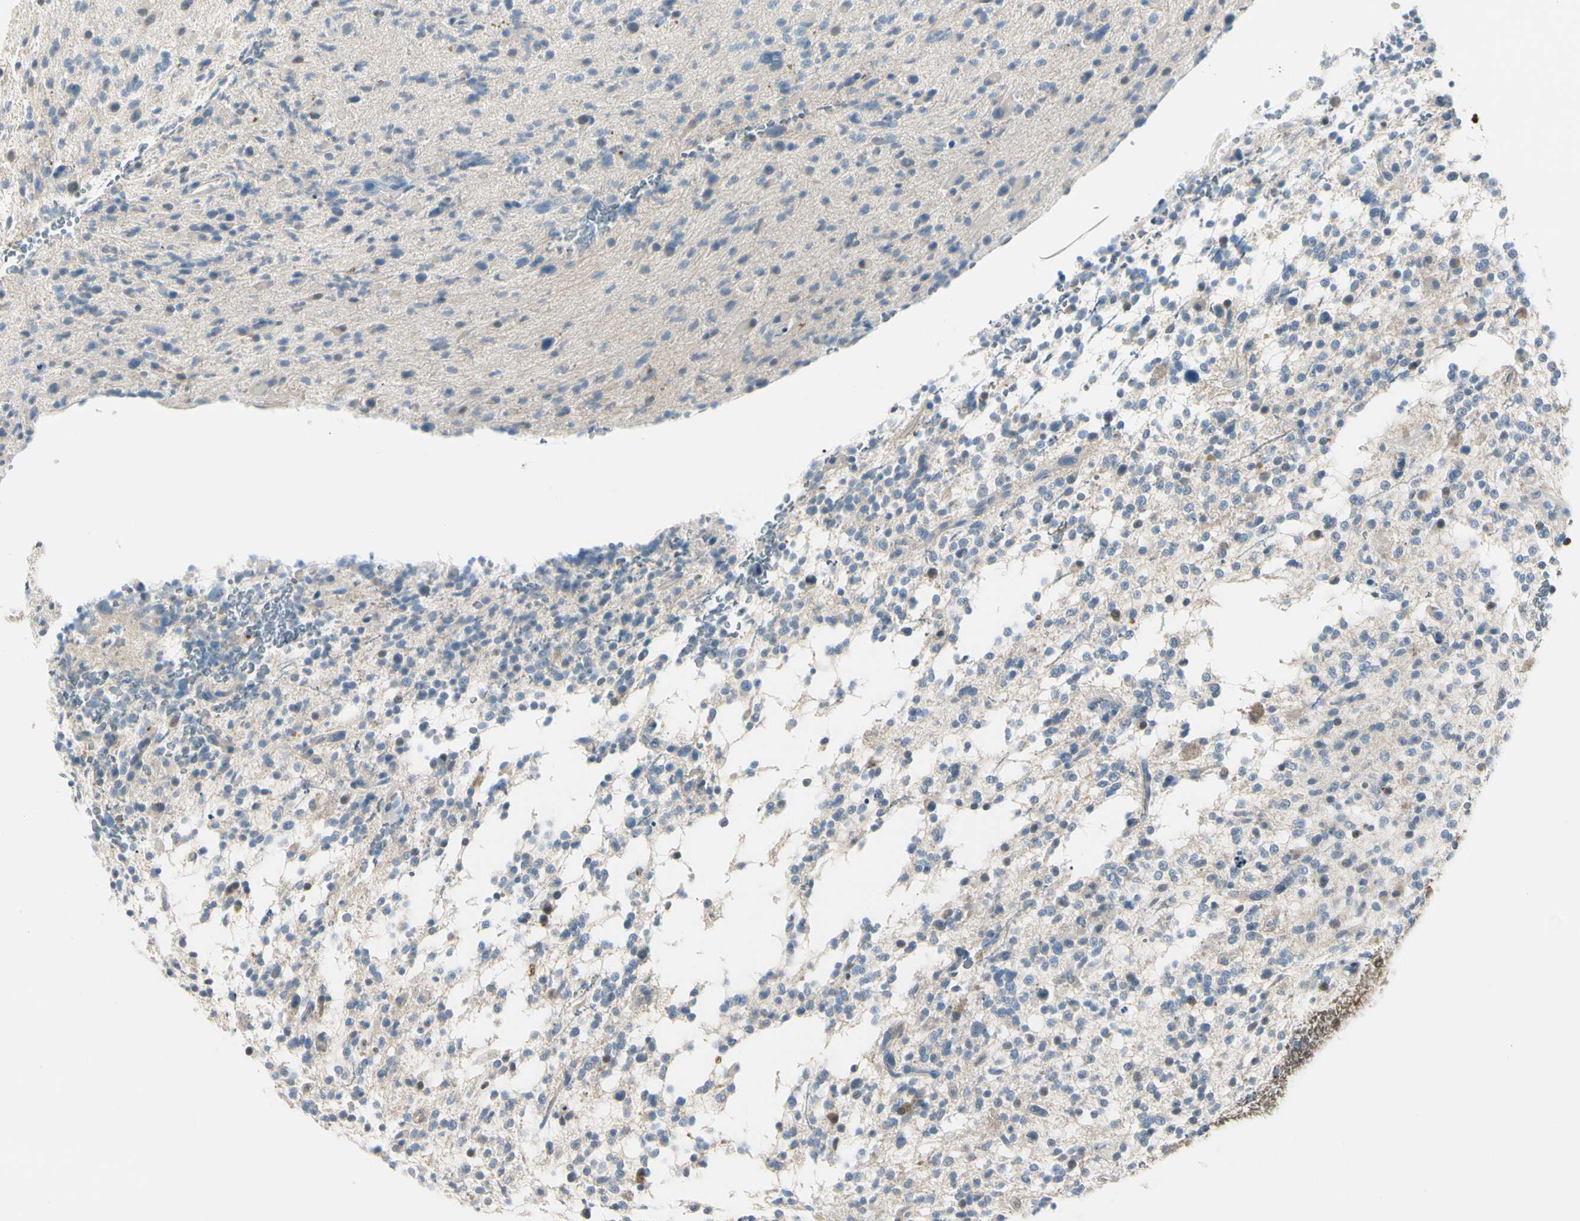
{"staining": {"intensity": "negative", "quantity": "none", "location": "none"}, "tissue": "glioma", "cell_type": "Tumor cells", "image_type": "cancer", "snomed": [{"axis": "morphology", "description": "Glioma, malignant, High grade"}, {"axis": "topography", "description": "Brain"}], "caption": "High power microscopy micrograph of an immunohistochemistry (IHC) micrograph of glioma, revealing no significant staining in tumor cells.", "gene": "PEBP1", "patient": {"sex": "male", "age": 48}}